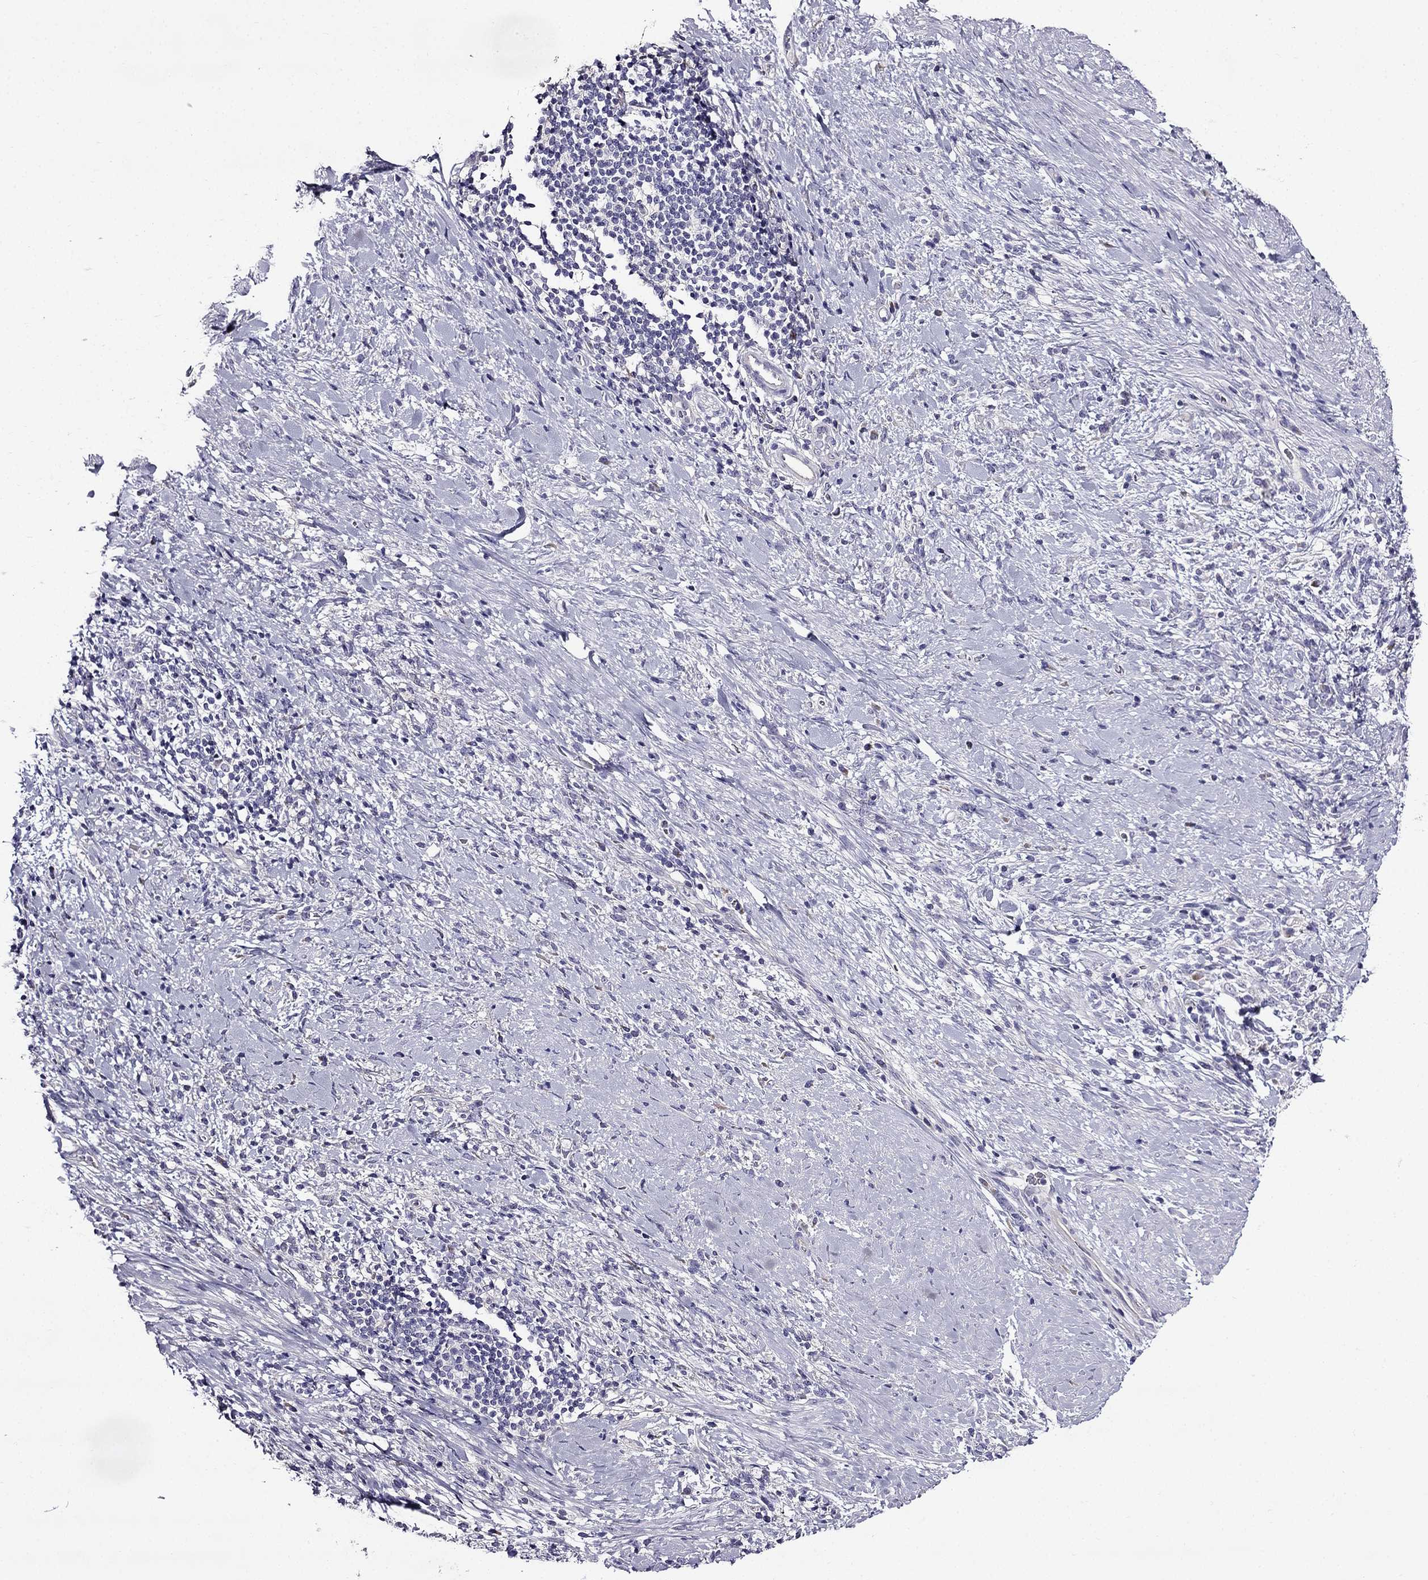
{"staining": {"intensity": "negative", "quantity": "none", "location": "none"}, "tissue": "stomach cancer", "cell_type": "Tumor cells", "image_type": "cancer", "snomed": [{"axis": "morphology", "description": "Adenocarcinoma, NOS"}, {"axis": "topography", "description": "Stomach"}], "caption": "Immunohistochemistry of human stomach adenocarcinoma reveals no expression in tumor cells. Brightfield microscopy of immunohistochemistry (IHC) stained with DAB (3,3'-diaminobenzidine) (brown) and hematoxylin (blue), captured at high magnification.", "gene": "TMEM266", "patient": {"sex": "female", "age": 57}}